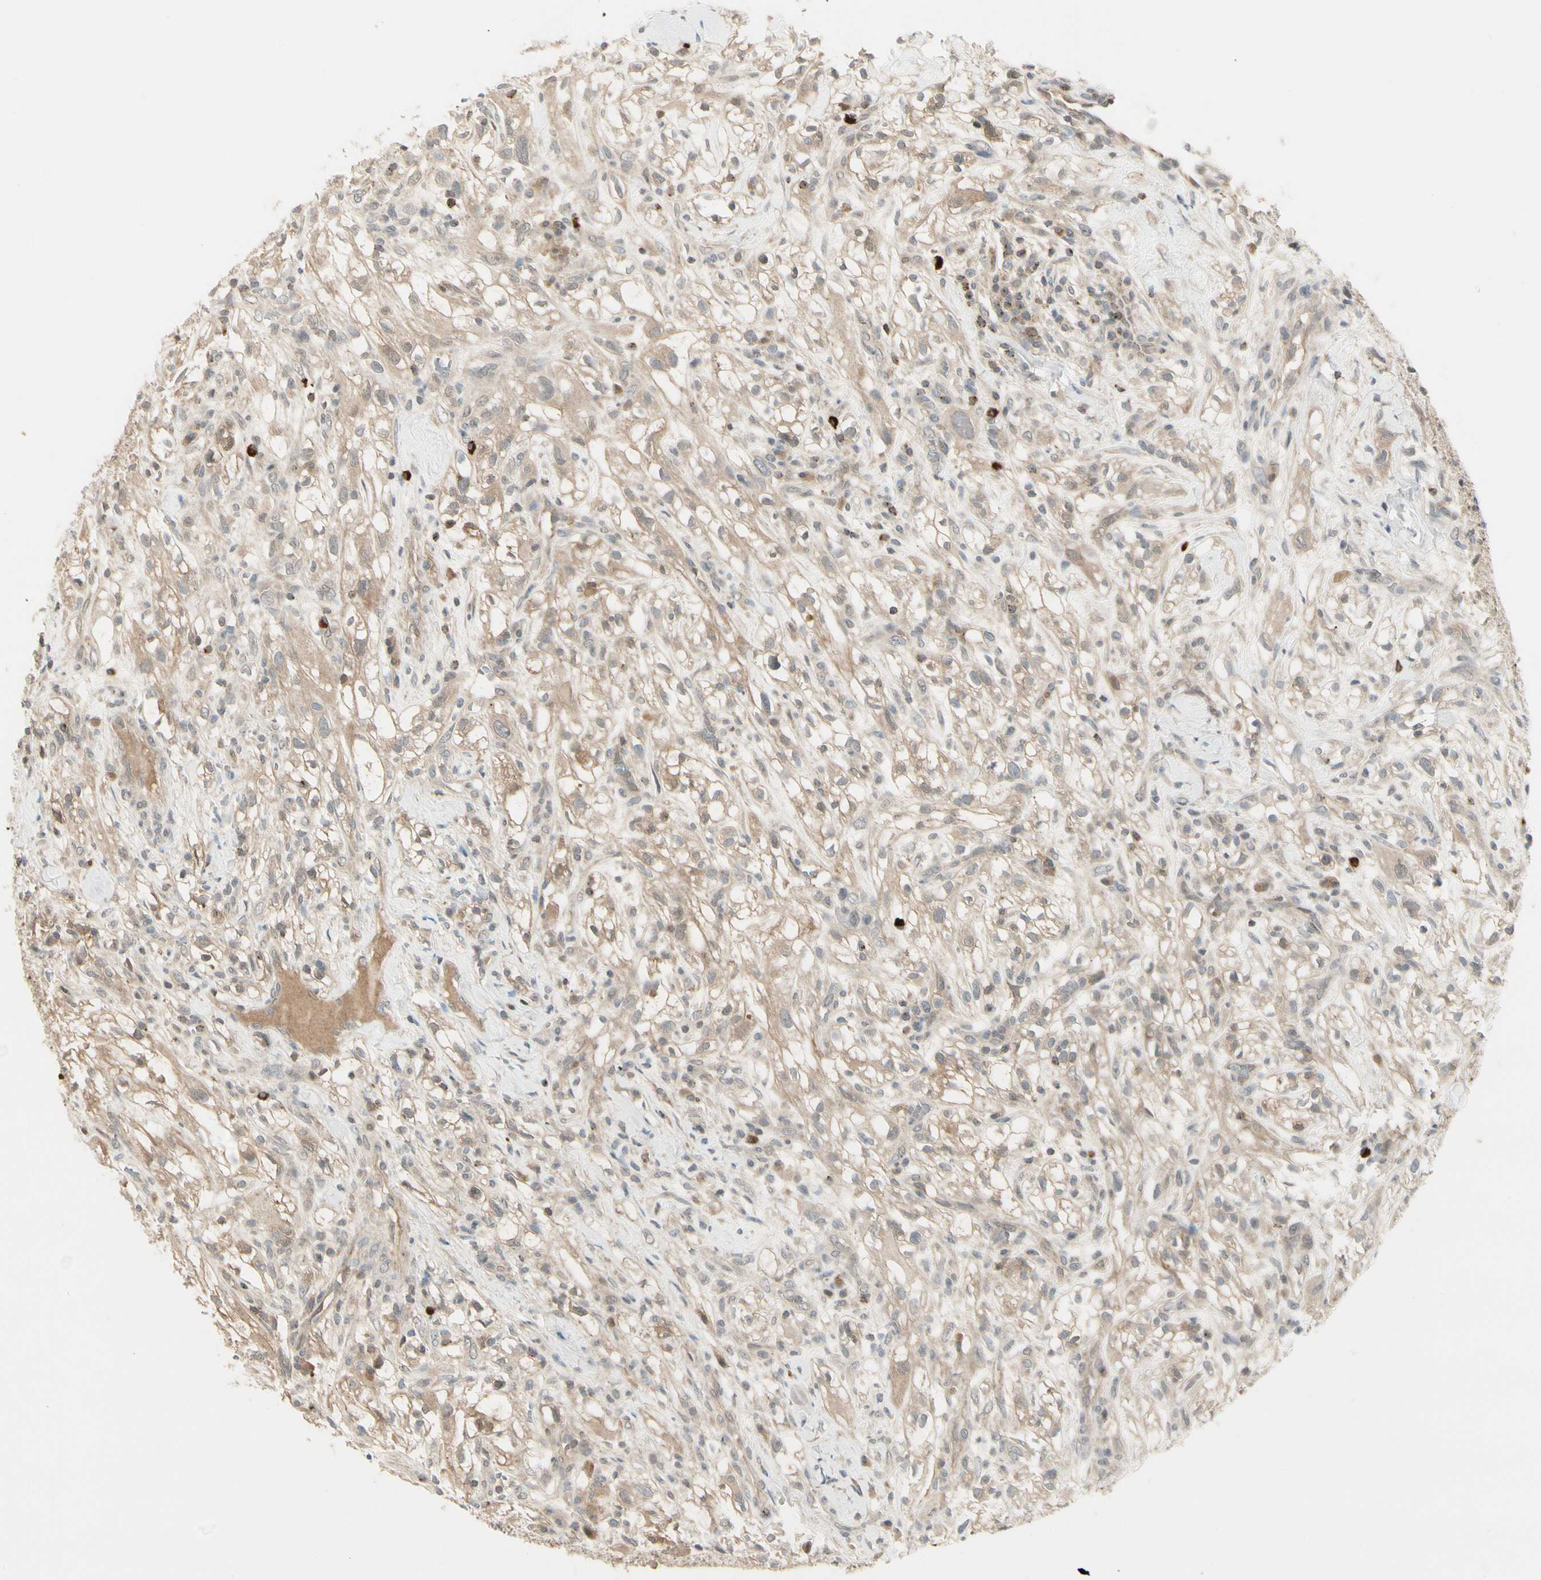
{"staining": {"intensity": "moderate", "quantity": ">75%", "location": "cytoplasmic/membranous"}, "tissue": "renal cancer", "cell_type": "Tumor cells", "image_type": "cancer", "snomed": [{"axis": "morphology", "description": "Adenocarcinoma, NOS"}, {"axis": "topography", "description": "Kidney"}], "caption": "Immunohistochemical staining of human renal adenocarcinoma demonstrates medium levels of moderate cytoplasmic/membranous protein staining in approximately >75% of tumor cells.", "gene": "EVC", "patient": {"sex": "female", "age": 60}}